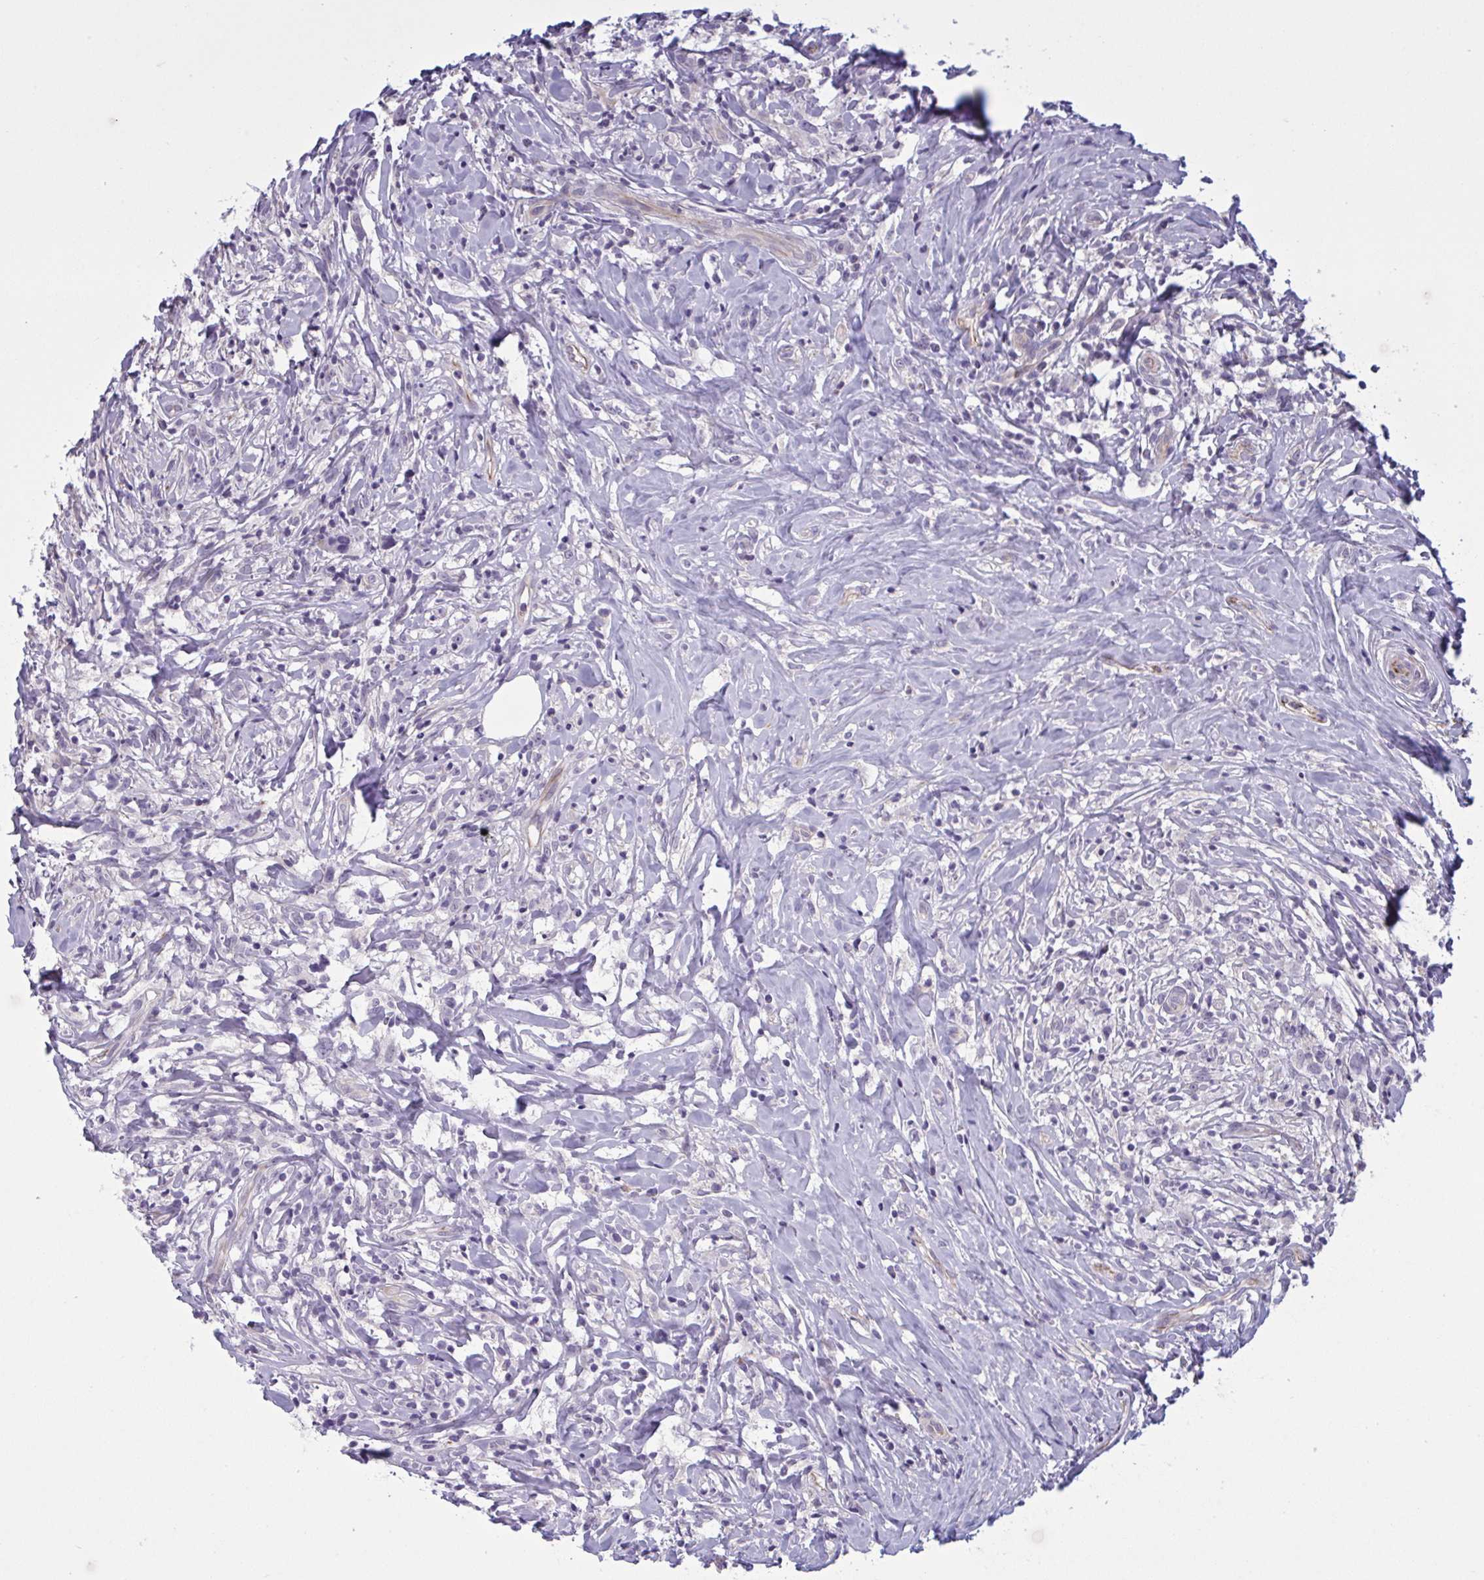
{"staining": {"intensity": "negative", "quantity": "none", "location": "none"}, "tissue": "lymphoma", "cell_type": "Tumor cells", "image_type": "cancer", "snomed": [{"axis": "morphology", "description": "Hodgkin's disease, NOS"}, {"axis": "topography", "description": "No Tissue"}], "caption": "Immunohistochemistry (IHC) photomicrograph of neoplastic tissue: Hodgkin's disease stained with DAB (3,3'-diaminobenzidine) demonstrates no significant protein positivity in tumor cells.", "gene": "OR1L3", "patient": {"sex": "female", "age": 21}}